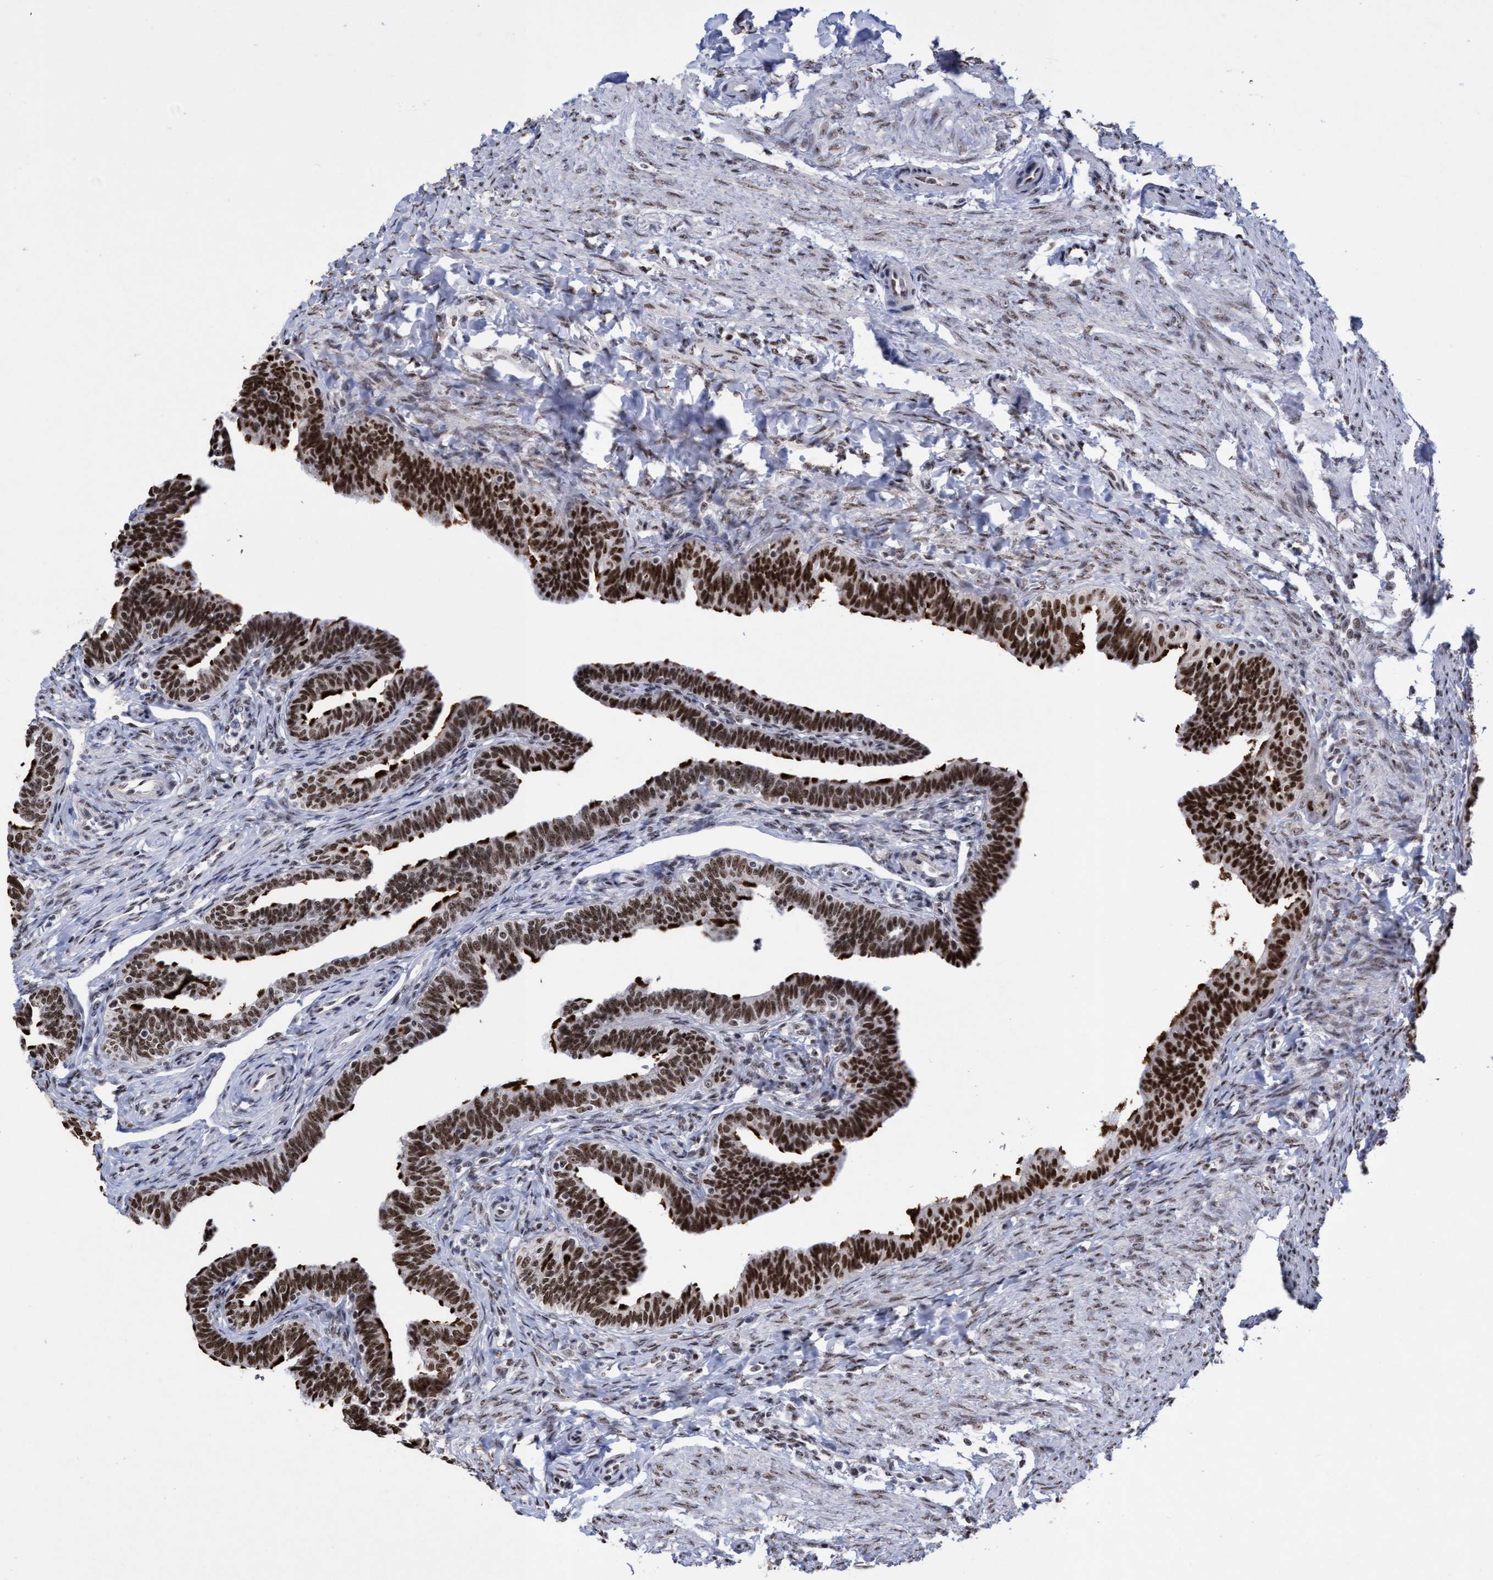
{"staining": {"intensity": "strong", "quantity": ">75%", "location": "nuclear"}, "tissue": "fallopian tube", "cell_type": "Glandular cells", "image_type": "normal", "snomed": [{"axis": "morphology", "description": "Normal tissue, NOS"}, {"axis": "topography", "description": "Fallopian tube"}, {"axis": "topography", "description": "Ovary"}], "caption": "A high-resolution histopathology image shows immunohistochemistry staining of normal fallopian tube, which displays strong nuclear staining in about >75% of glandular cells.", "gene": "EFCAB10", "patient": {"sex": "female", "age": 23}}